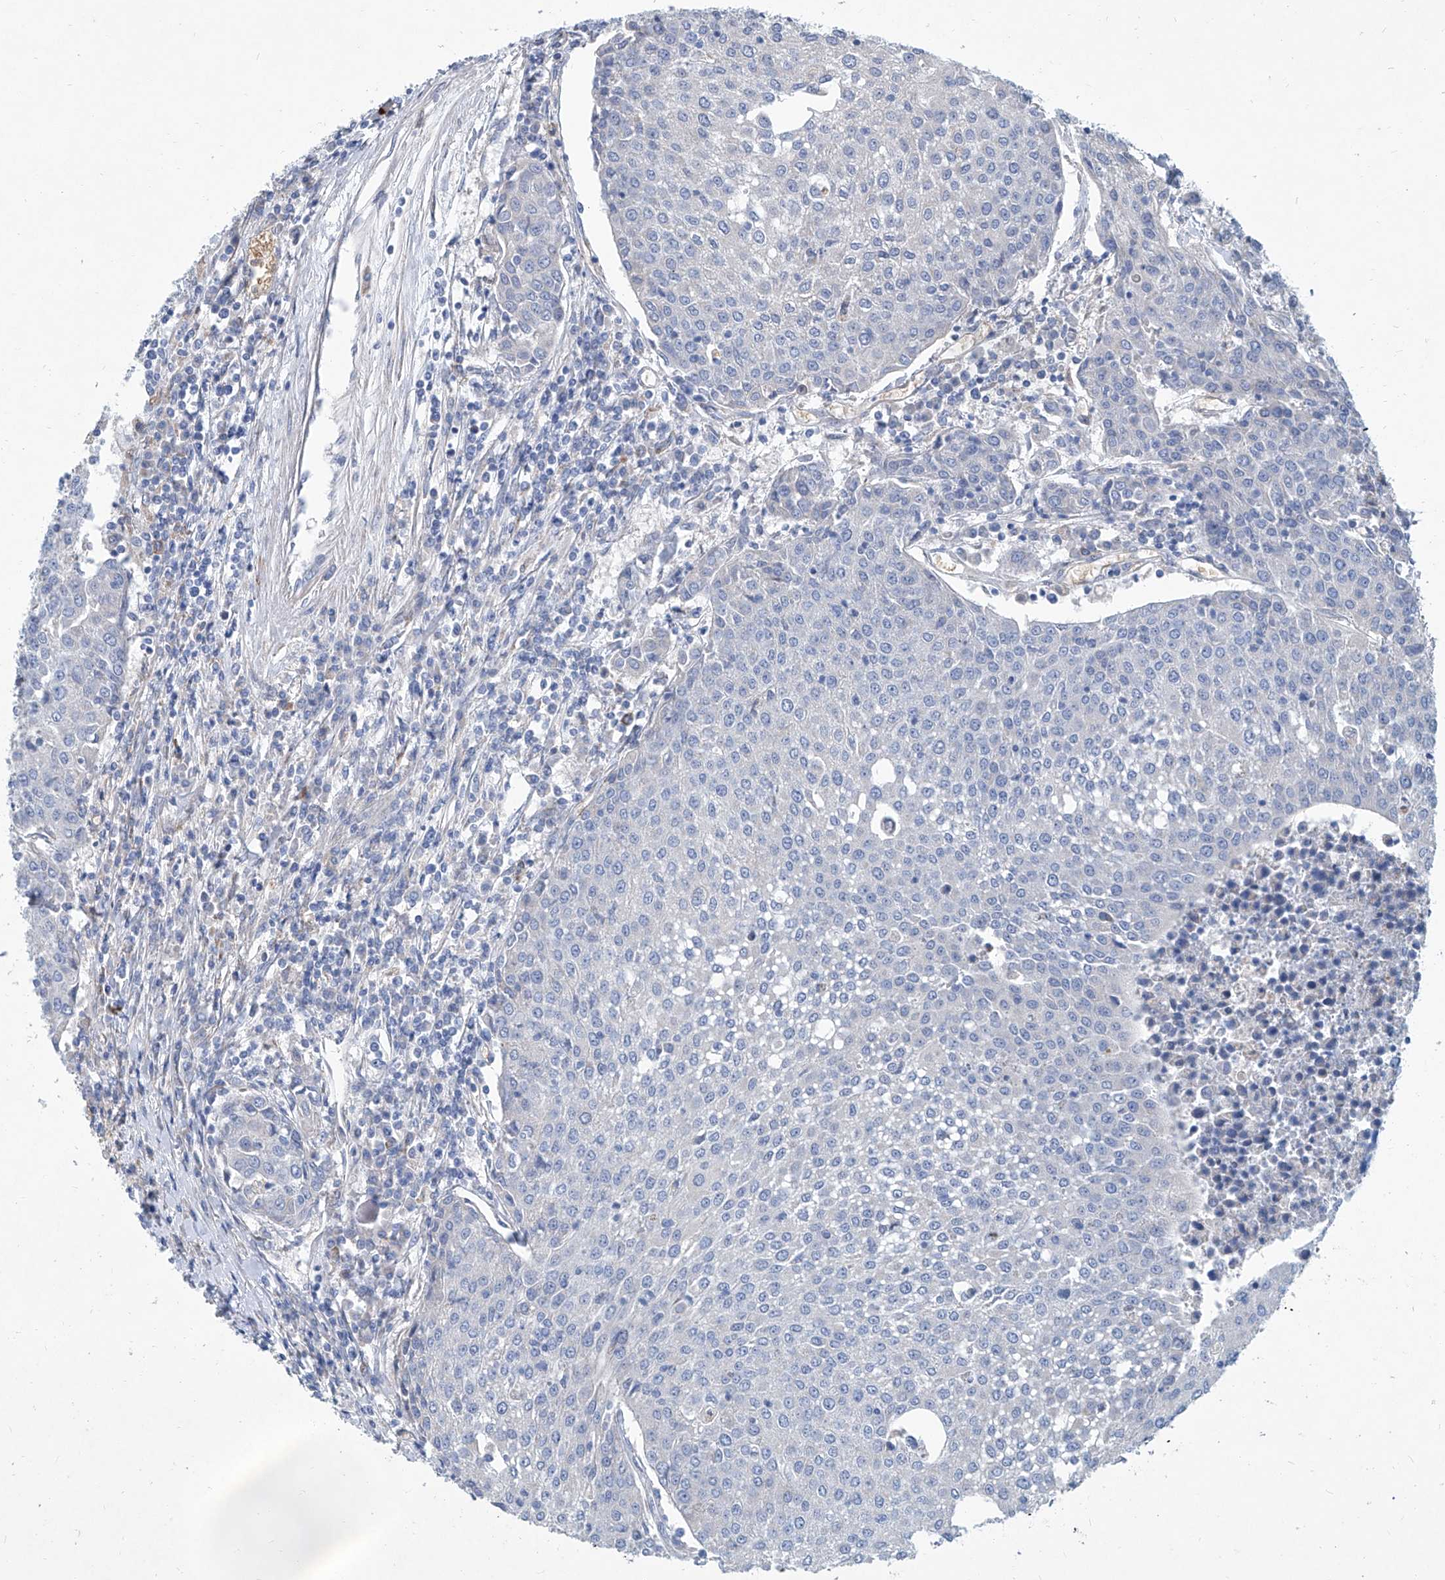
{"staining": {"intensity": "negative", "quantity": "none", "location": "none"}, "tissue": "urothelial cancer", "cell_type": "Tumor cells", "image_type": "cancer", "snomed": [{"axis": "morphology", "description": "Urothelial carcinoma, High grade"}, {"axis": "topography", "description": "Urinary bladder"}], "caption": "This is an immunohistochemistry histopathology image of human urothelial carcinoma (high-grade). There is no positivity in tumor cells.", "gene": "FPR2", "patient": {"sex": "female", "age": 85}}